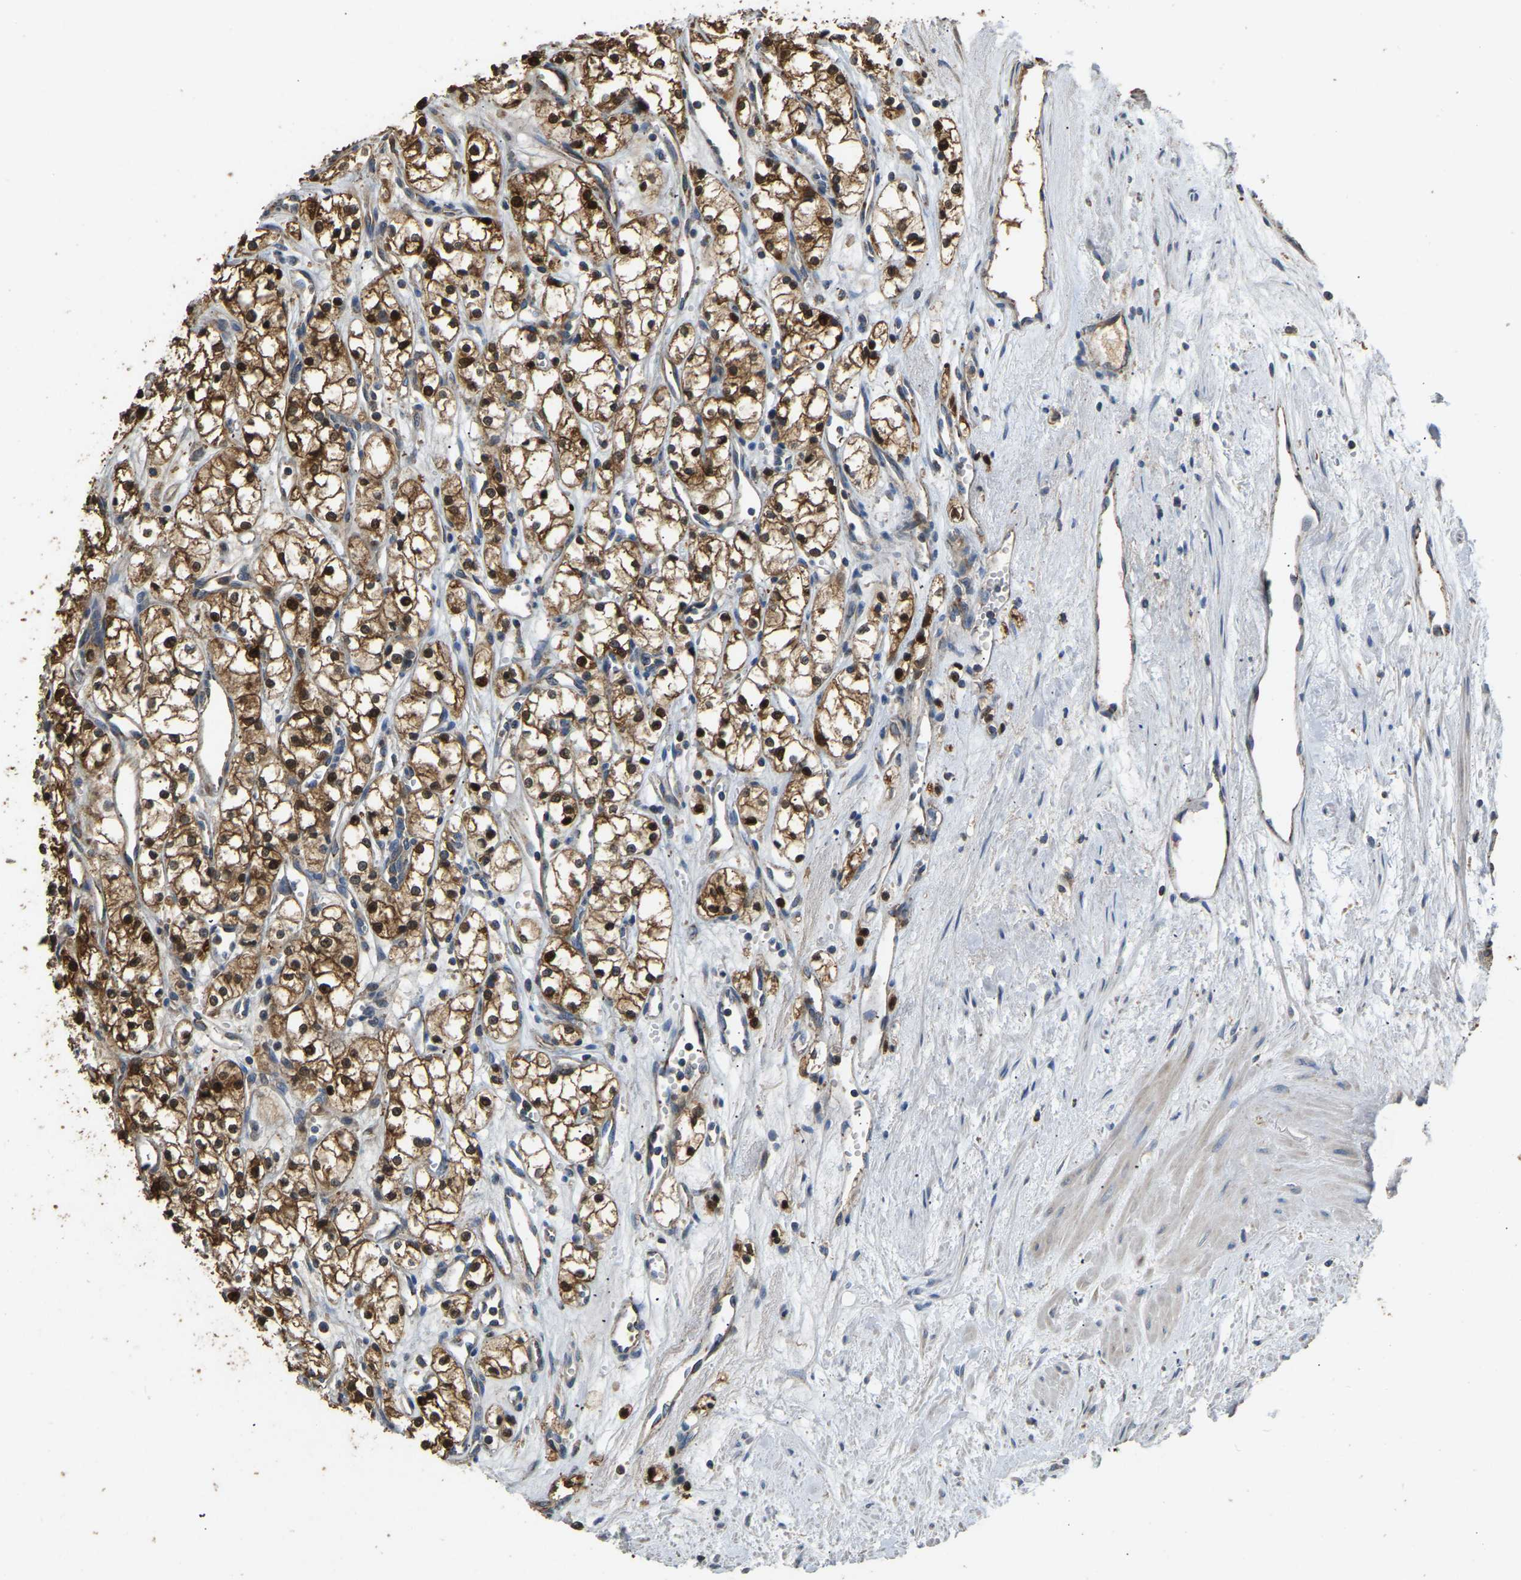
{"staining": {"intensity": "strong", "quantity": ">75%", "location": "cytoplasmic/membranous,nuclear"}, "tissue": "renal cancer", "cell_type": "Tumor cells", "image_type": "cancer", "snomed": [{"axis": "morphology", "description": "Adenocarcinoma, NOS"}, {"axis": "topography", "description": "Kidney"}], "caption": "Adenocarcinoma (renal) stained with a protein marker displays strong staining in tumor cells.", "gene": "TUFM", "patient": {"sex": "male", "age": 59}}